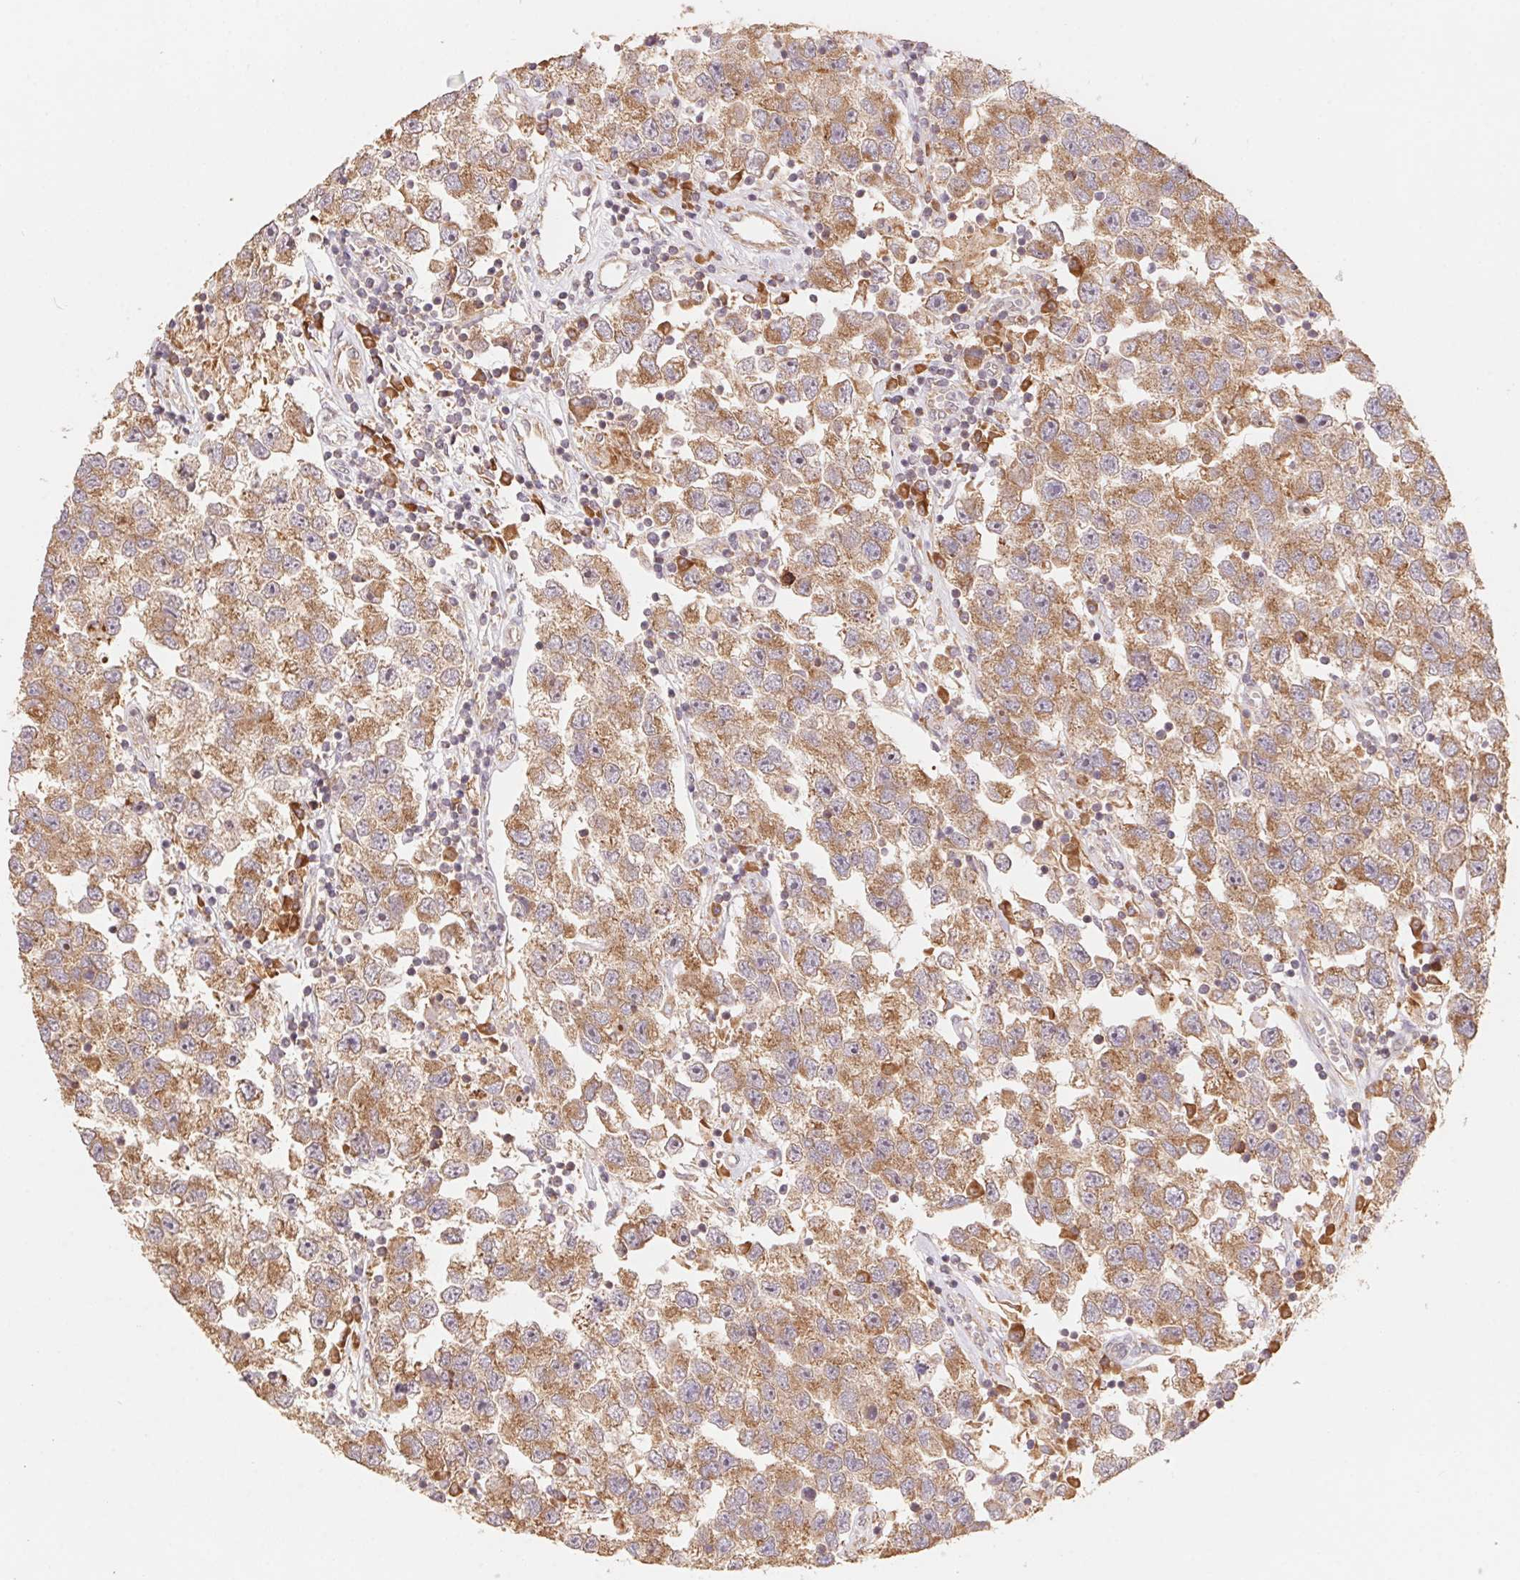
{"staining": {"intensity": "moderate", "quantity": ">75%", "location": "cytoplasmic/membranous"}, "tissue": "testis cancer", "cell_type": "Tumor cells", "image_type": "cancer", "snomed": [{"axis": "morphology", "description": "Seminoma, NOS"}, {"axis": "topography", "description": "Testis"}], "caption": "A micrograph showing moderate cytoplasmic/membranous expression in about >75% of tumor cells in testis cancer, as visualized by brown immunohistochemical staining.", "gene": "RPL27A", "patient": {"sex": "male", "age": 26}}